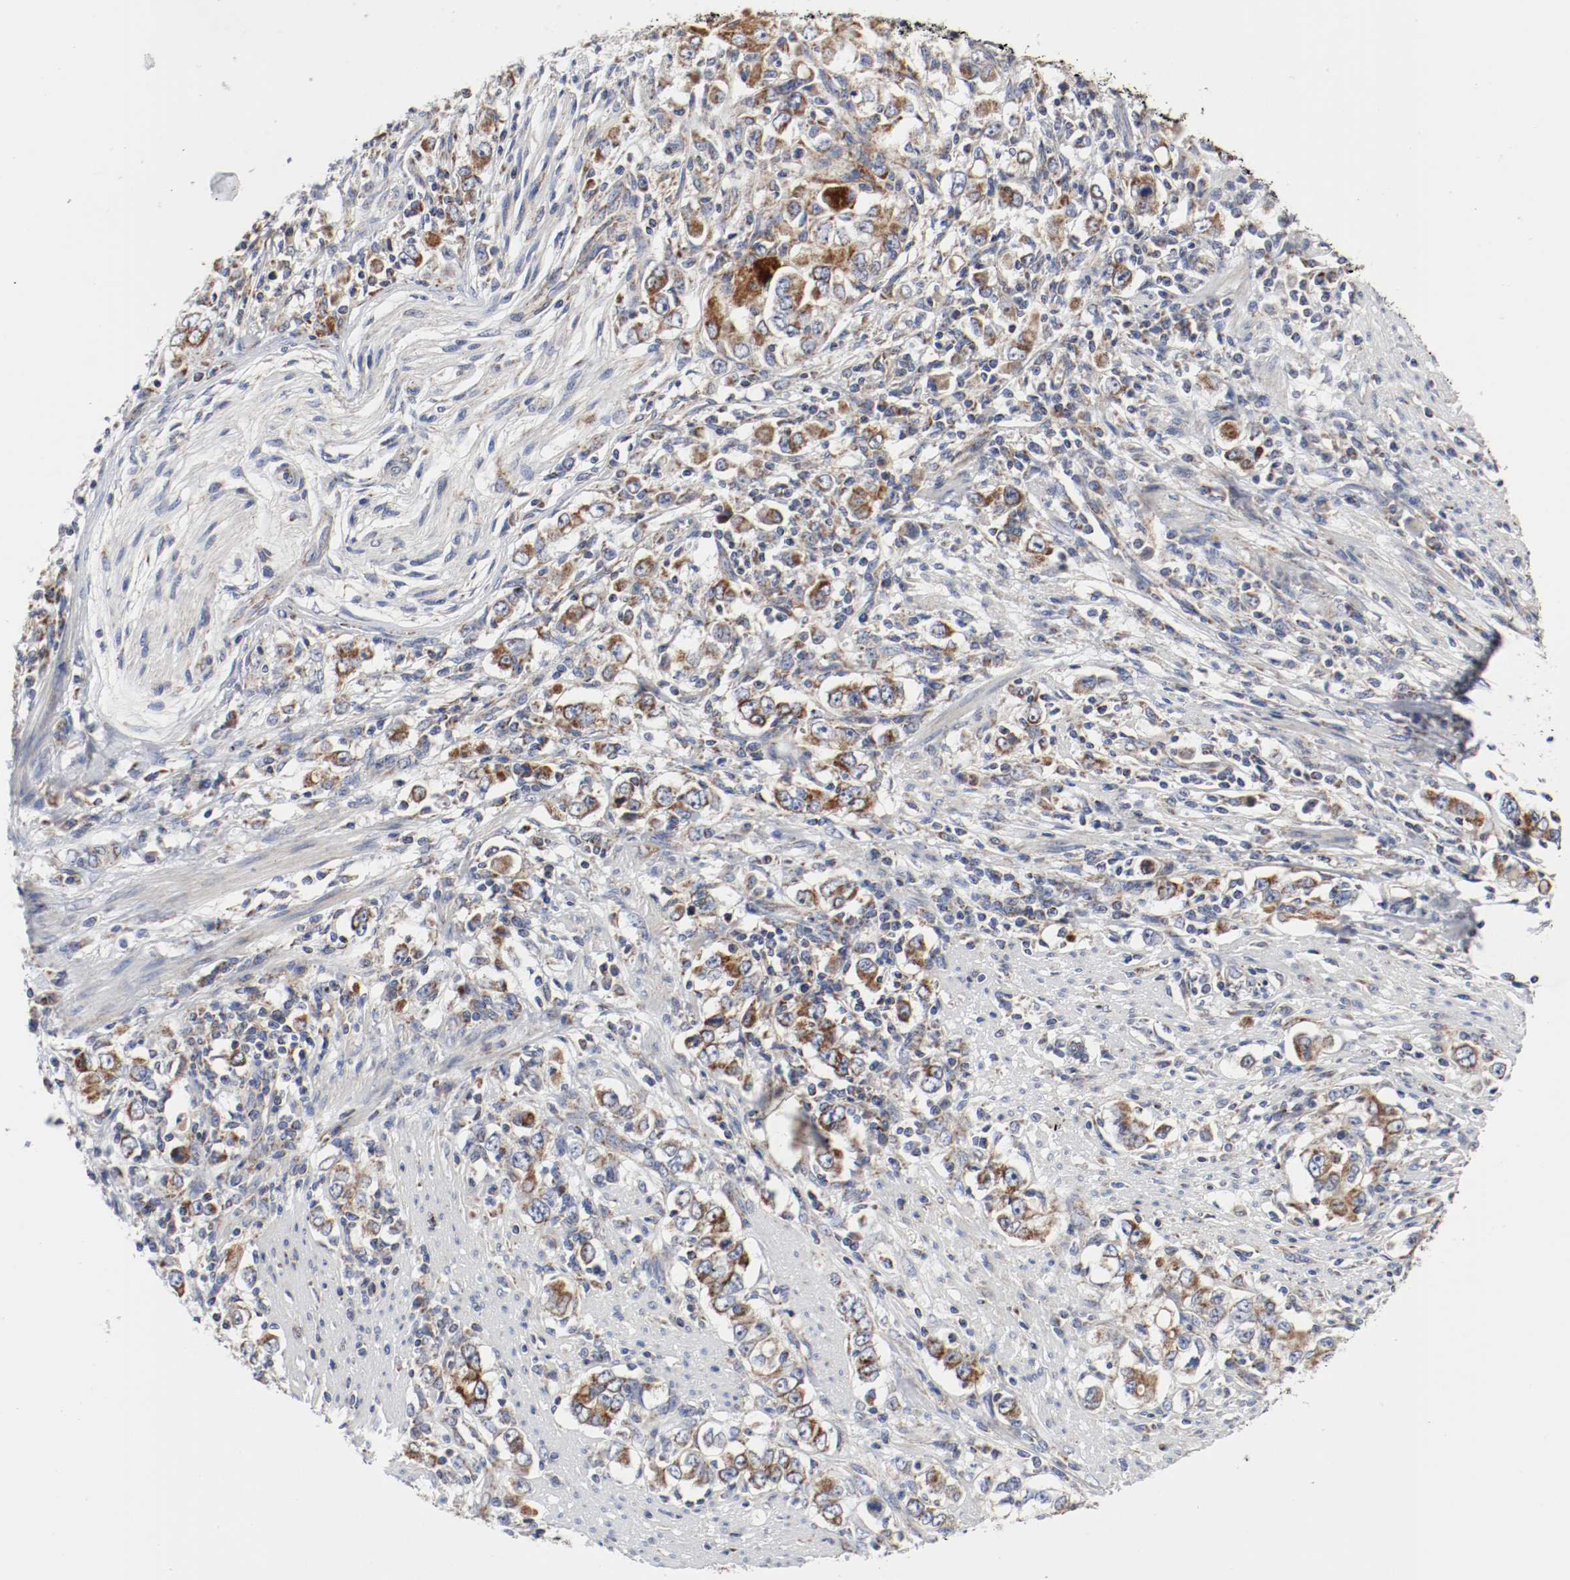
{"staining": {"intensity": "moderate", "quantity": ">75%", "location": "cytoplasmic/membranous"}, "tissue": "stomach cancer", "cell_type": "Tumor cells", "image_type": "cancer", "snomed": [{"axis": "morphology", "description": "Adenocarcinoma, NOS"}, {"axis": "topography", "description": "Stomach, lower"}], "caption": "The histopathology image demonstrates staining of stomach cancer, revealing moderate cytoplasmic/membranous protein expression (brown color) within tumor cells. Nuclei are stained in blue.", "gene": "AFG3L2", "patient": {"sex": "female", "age": 72}}